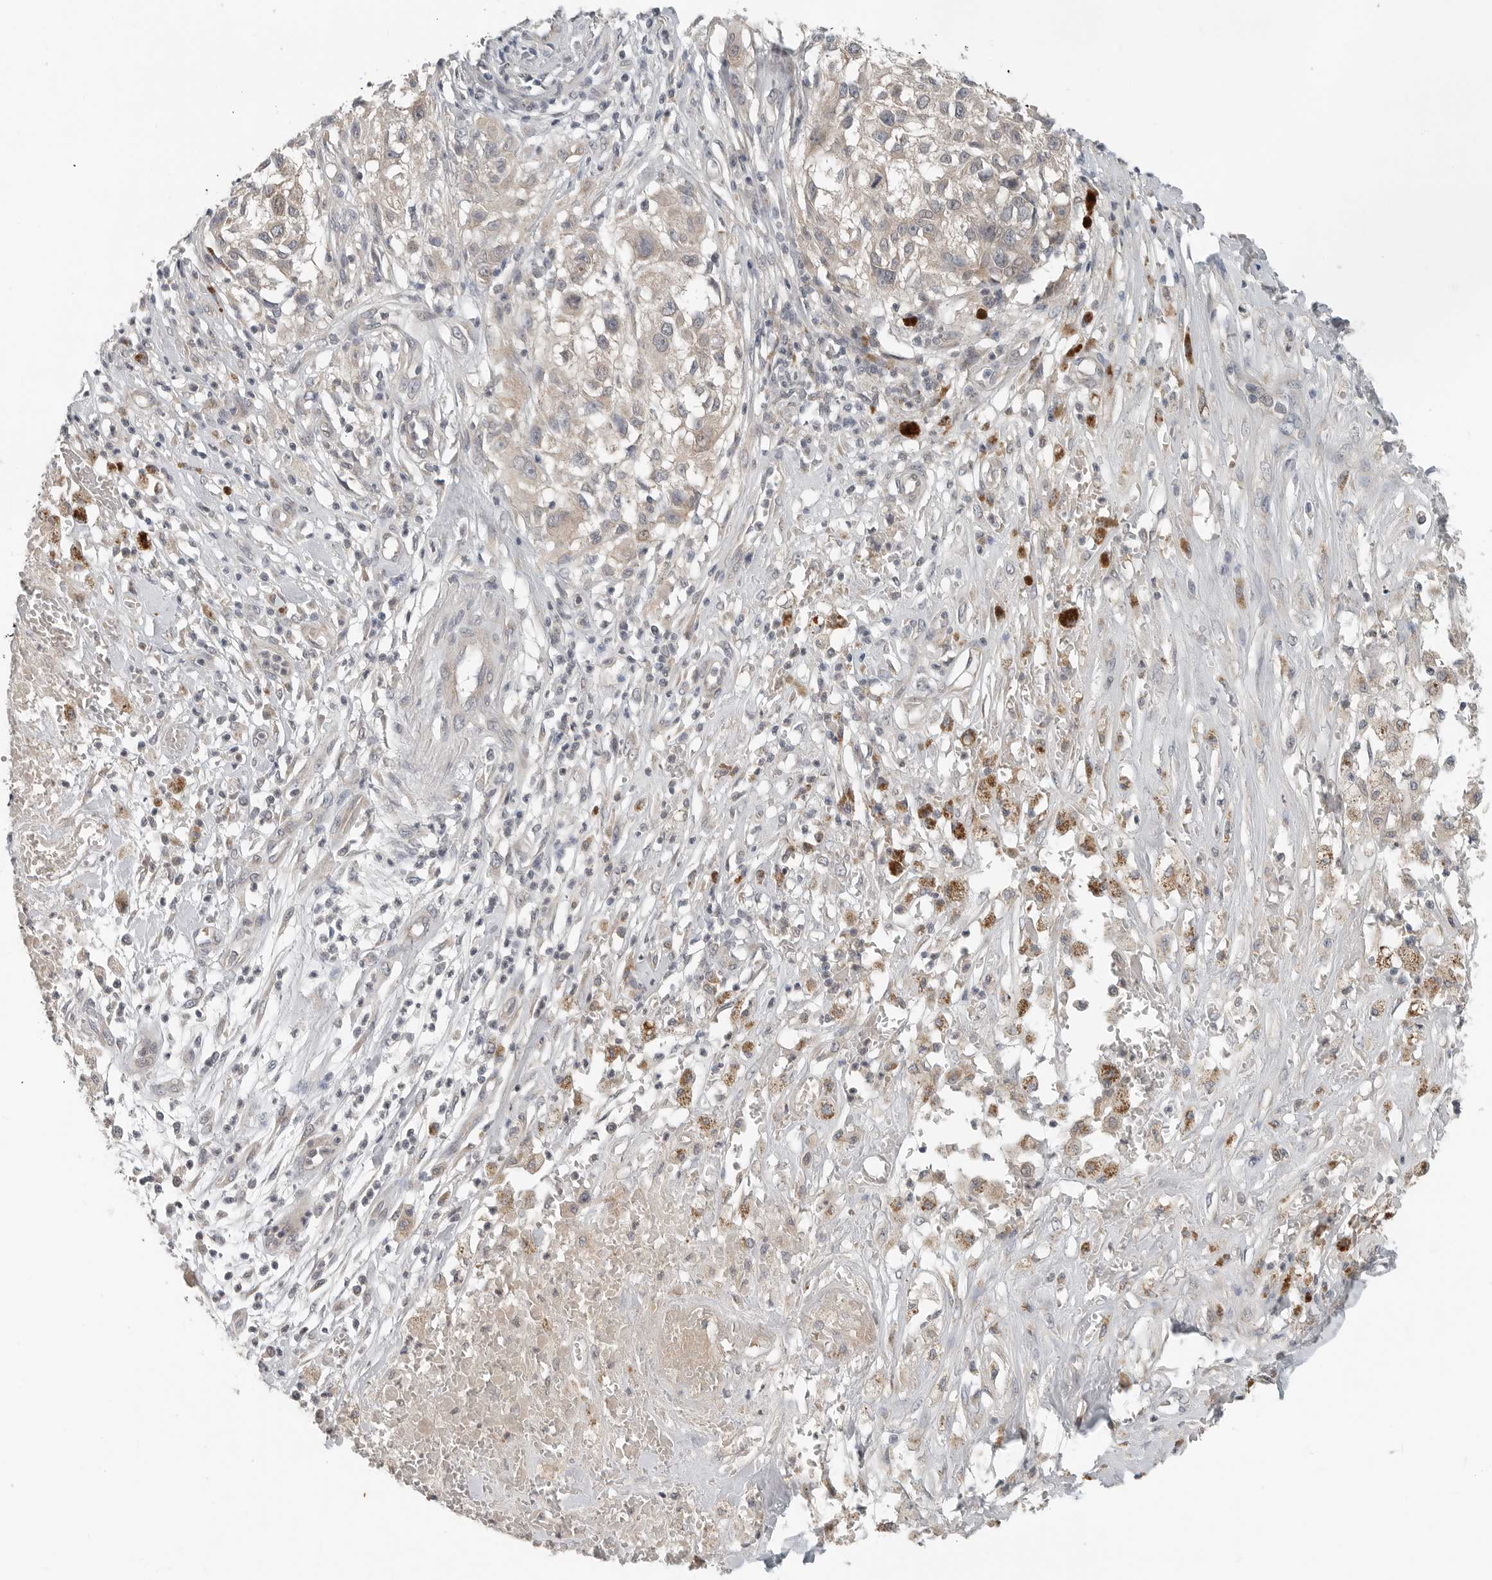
{"staining": {"intensity": "weak", "quantity": "<25%", "location": "cytoplasmic/membranous"}, "tissue": "melanoma", "cell_type": "Tumor cells", "image_type": "cancer", "snomed": [{"axis": "morphology", "description": "Necrosis, NOS"}, {"axis": "morphology", "description": "Malignant melanoma, NOS"}, {"axis": "topography", "description": "Skin"}], "caption": "This is a micrograph of IHC staining of melanoma, which shows no positivity in tumor cells.", "gene": "FCRLB", "patient": {"sex": "female", "age": 87}}